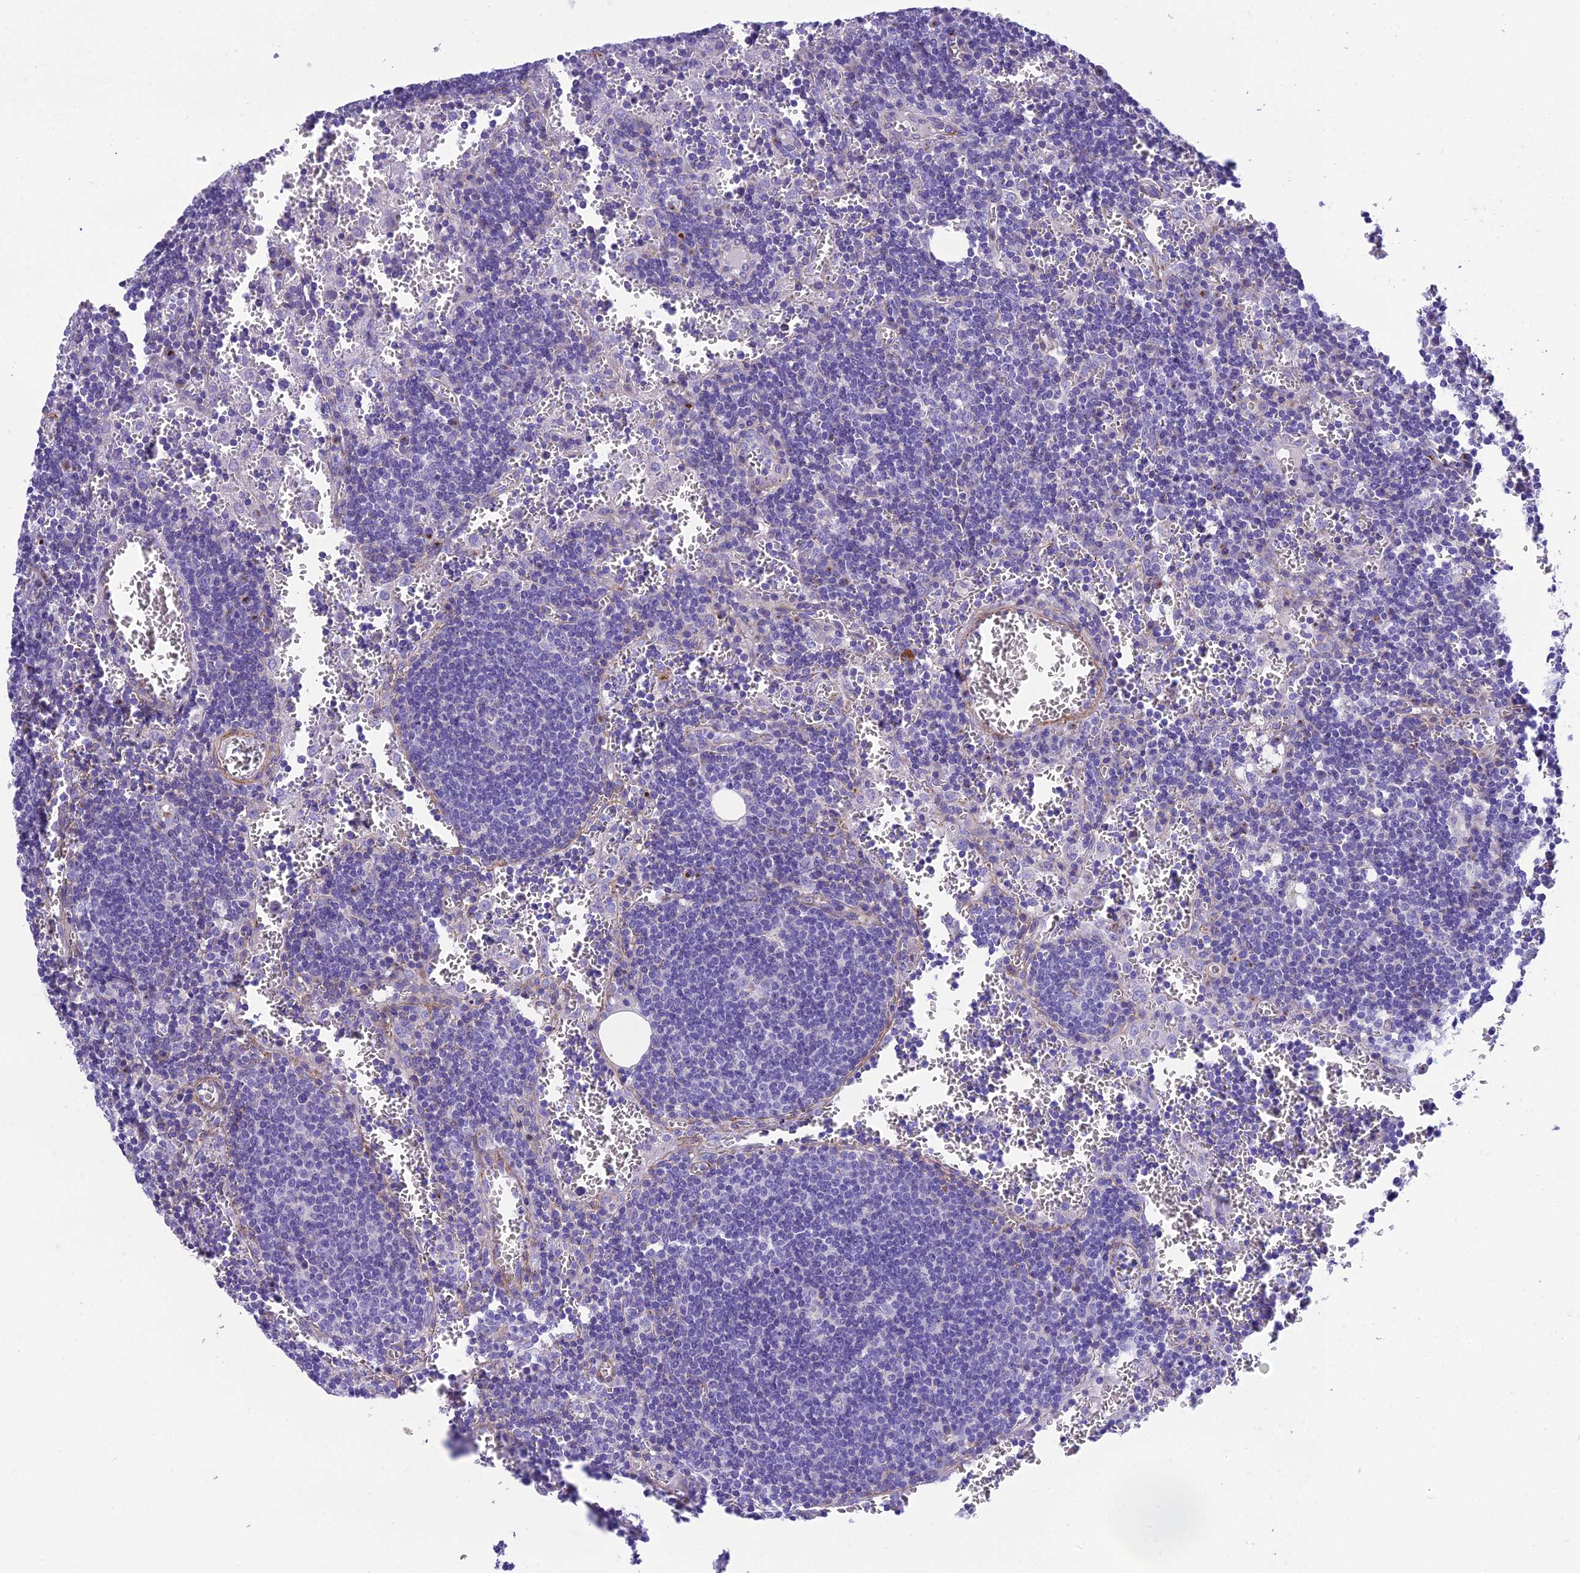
{"staining": {"intensity": "negative", "quantity": "none", "location": "none"}, "tissue": "lymph node", "cell_type": "Germinal center cells", "image_type": "normal", "snomed": [{"axis": "morphology", "description": "Normal tissue, NOS"}, {"axis": "topography", "description": "Lymph node"}], "caption": "IHC histopathology image of normal human lymph node stained for a protein (brown), which demonstrates no staining in germinal center cells.", "gene": "GFRA1", "patient": {"sex": "female", "age": 73}}